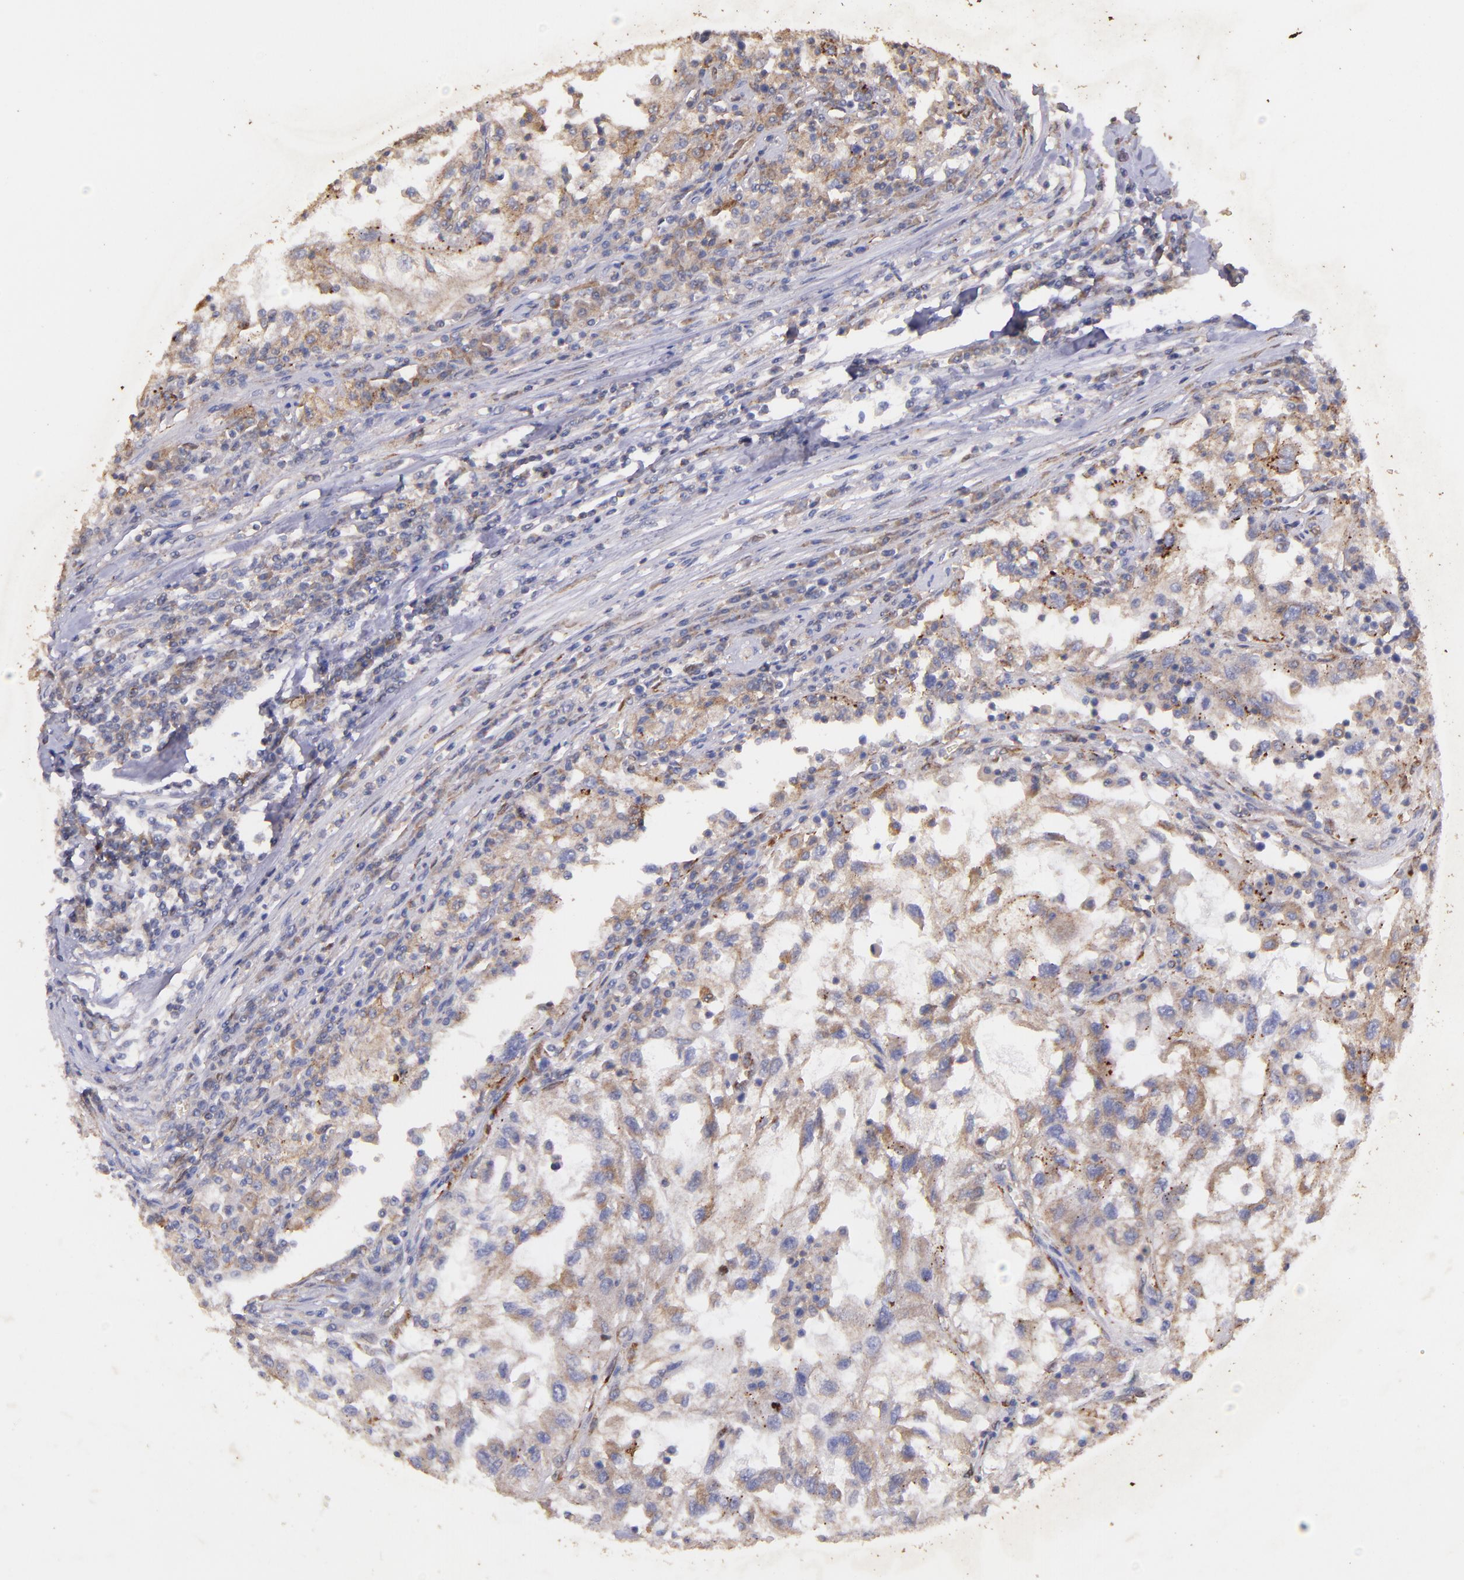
{"staining": {"intensity": "weak", "quantity": ">75%", "location": "cytoplasmic/membranous"}, "tissue": "renal cancer", "cell_type": "Tumor cells", "image_type": "cancer", "snomed": [{"axis": "morphology", "description": "Normal tissue, NOS"}, {"axis": "morphology", "description": "Adenocarcinoma, NOS"}, {"axis": "topography", "description": "Kidney"}], "caption": "IHC (DAB) staining of human renal cancer (adenocarcinoma) demonstrates weak cytoplasmic/membranous protein positivity in about >75% of tumor cells.", "gene": "RET", "patient": {"sex": "male", "age": 71}}